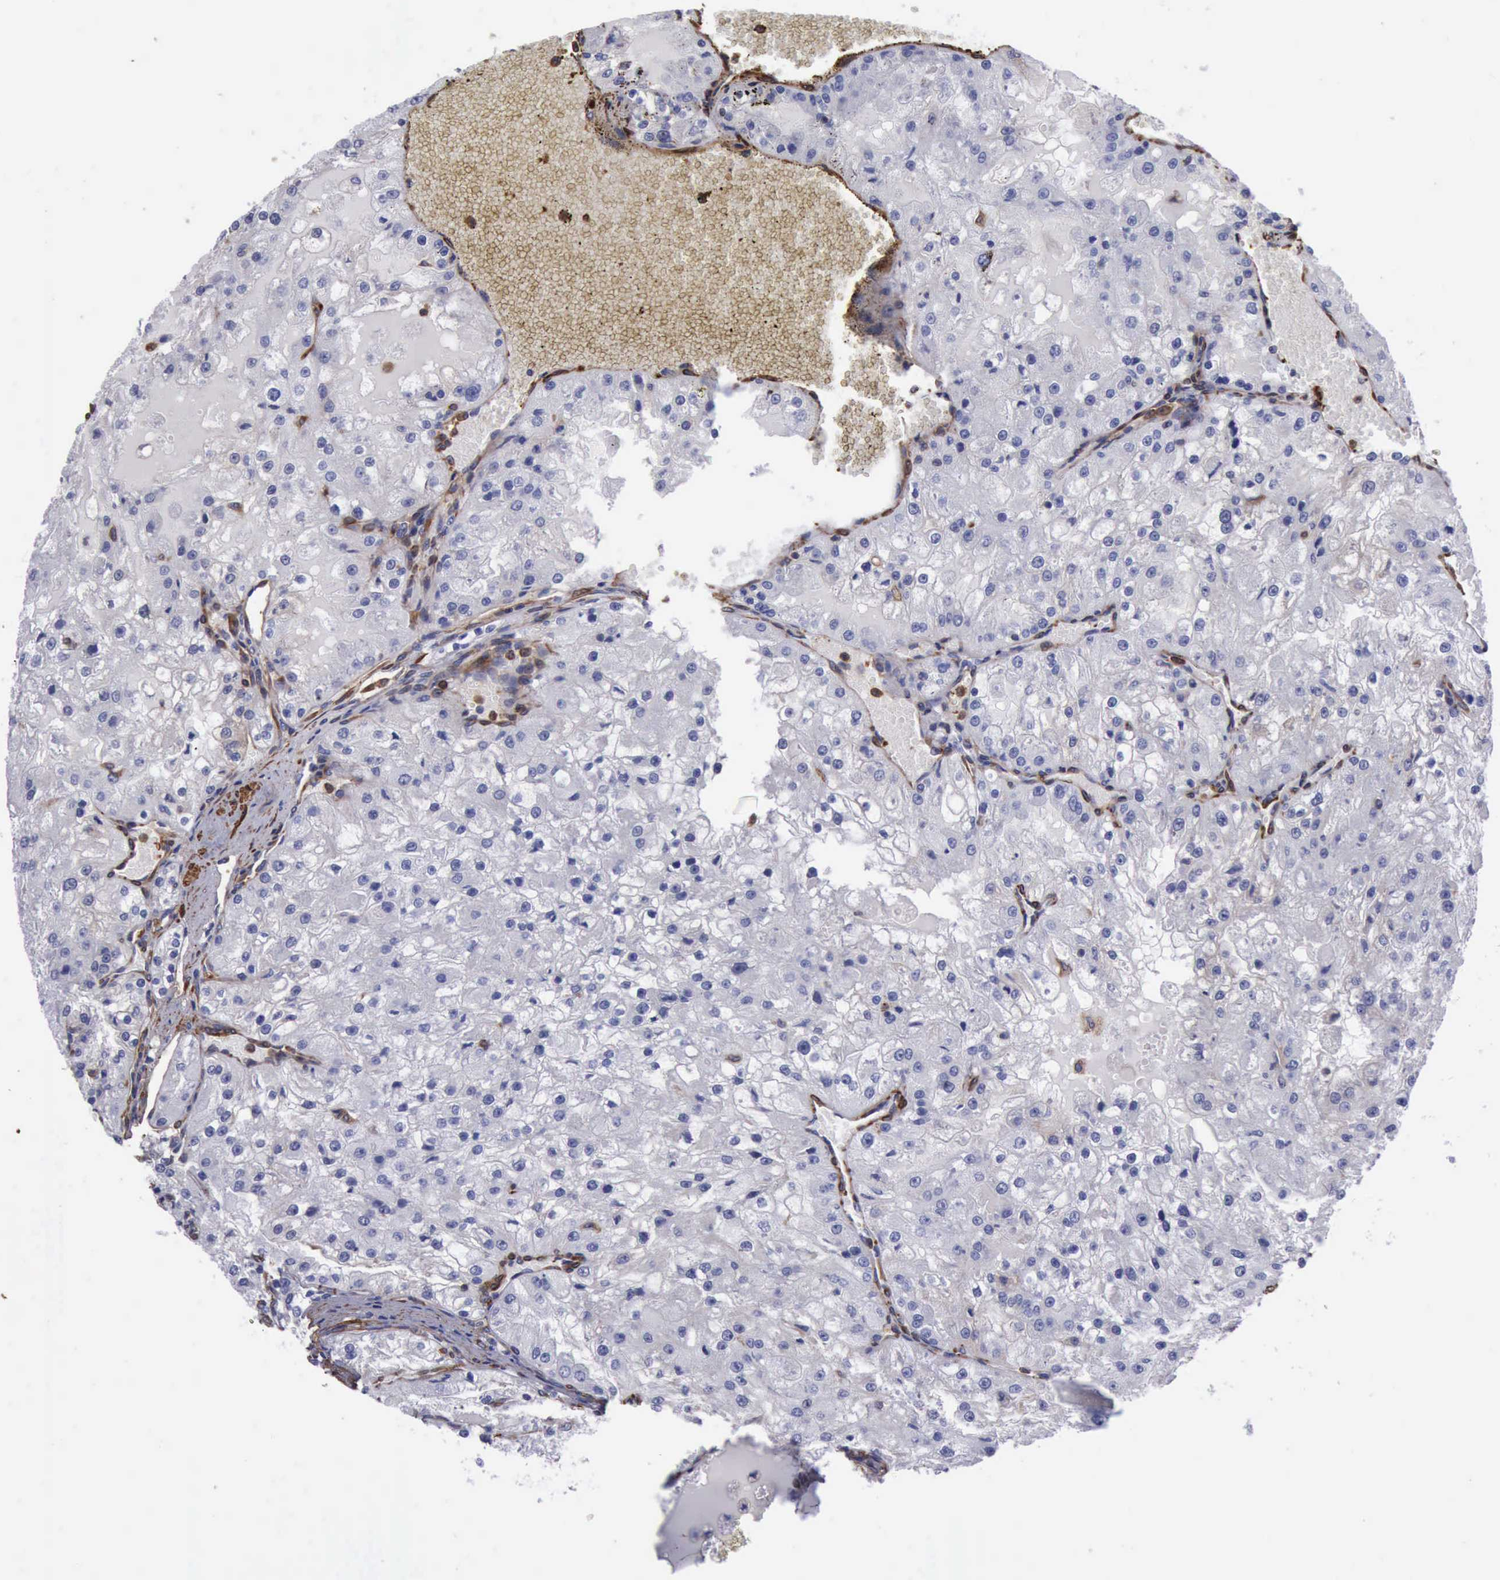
{"staining": {"intensity": "negative", "quantity": "none", "location": "none"}, "tissue": "renal cancer", "cell_type": "Tumor cells", "image_type": "cancer", "snomed": [{"axis": "morphology", "description": "Adenocarcinoma, NOS"}, {"axis": "topography", "description": "Kidney"}], "caption": "Renal adenocarcinoma stained for a protein using IHC exhibits no expression tumor cells.", "gene": "FLNA", "patient": {"sex": "female", "age": 74}}